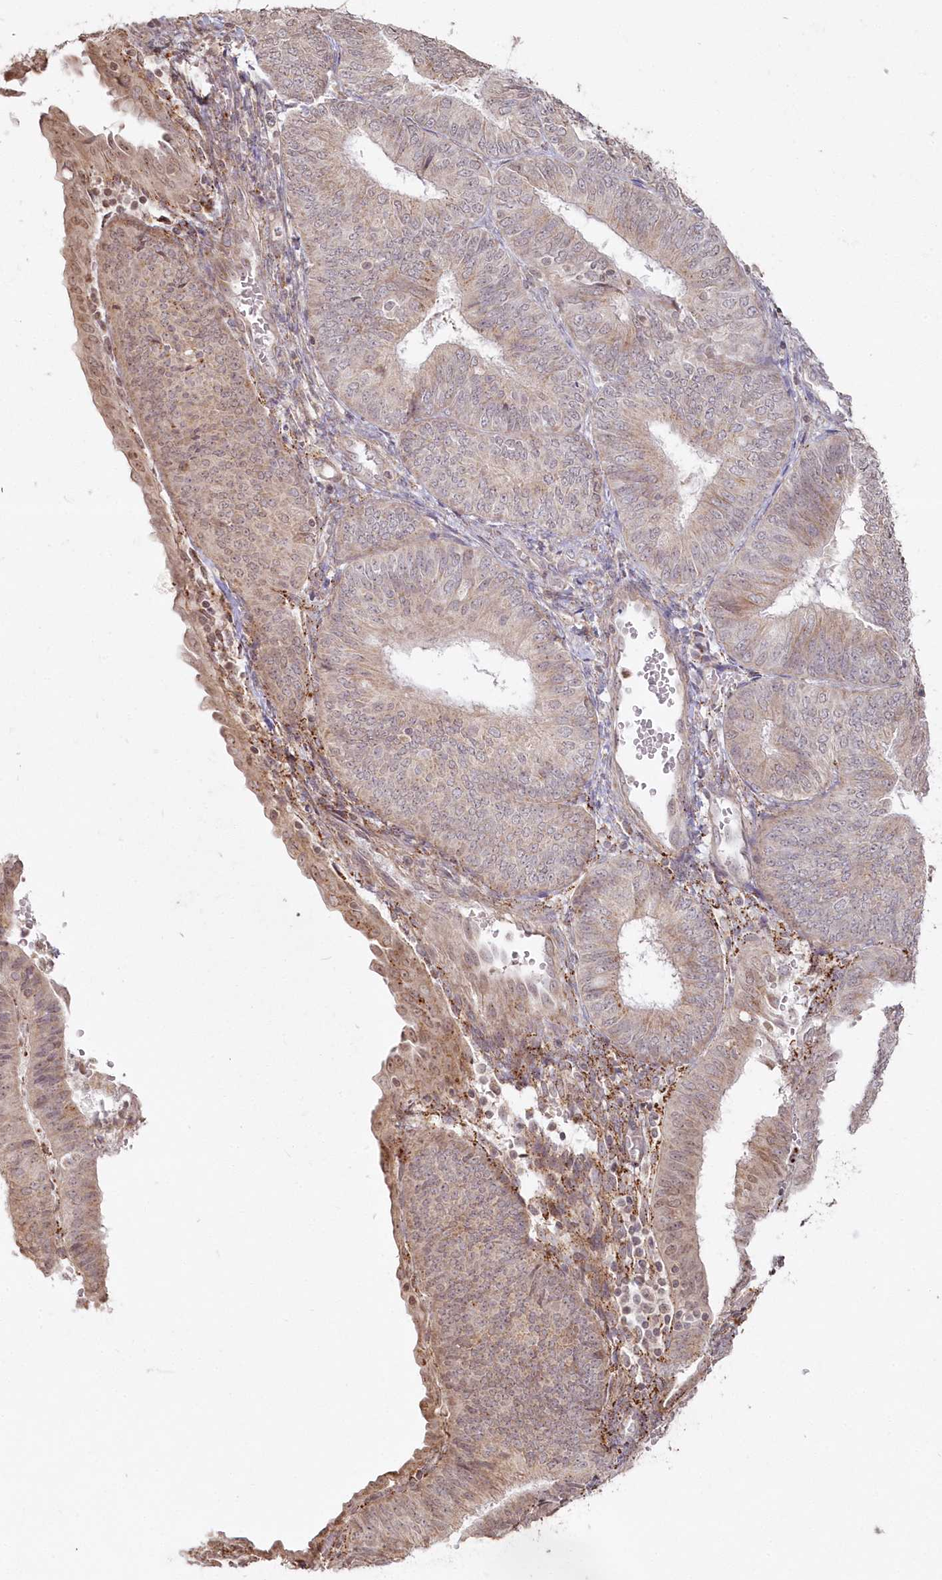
{"staining": {"intensity": "moderate", "quantity": "25%-75%", "location": "cytoplasmic/membranous,nuclear"}, "tissue": "endometrial cancer", "cell_type": "Tumor cells", "image_type": "cancer", "snomed": [{"axis": "morphology", "description": "Adenocarcinoma, NOS"}, {"axis": "topography", "description": "Endometrium"}], "caption": "IHC image of human endometrial cancer stained for a protein (brown), which displays medium levels of moderate cytoplasmic/membranous and nuclear expression in approximately 25%-75% of tumor cells.", "gene": "ARSB", "patient": {"sex": "female", "age": 58}}